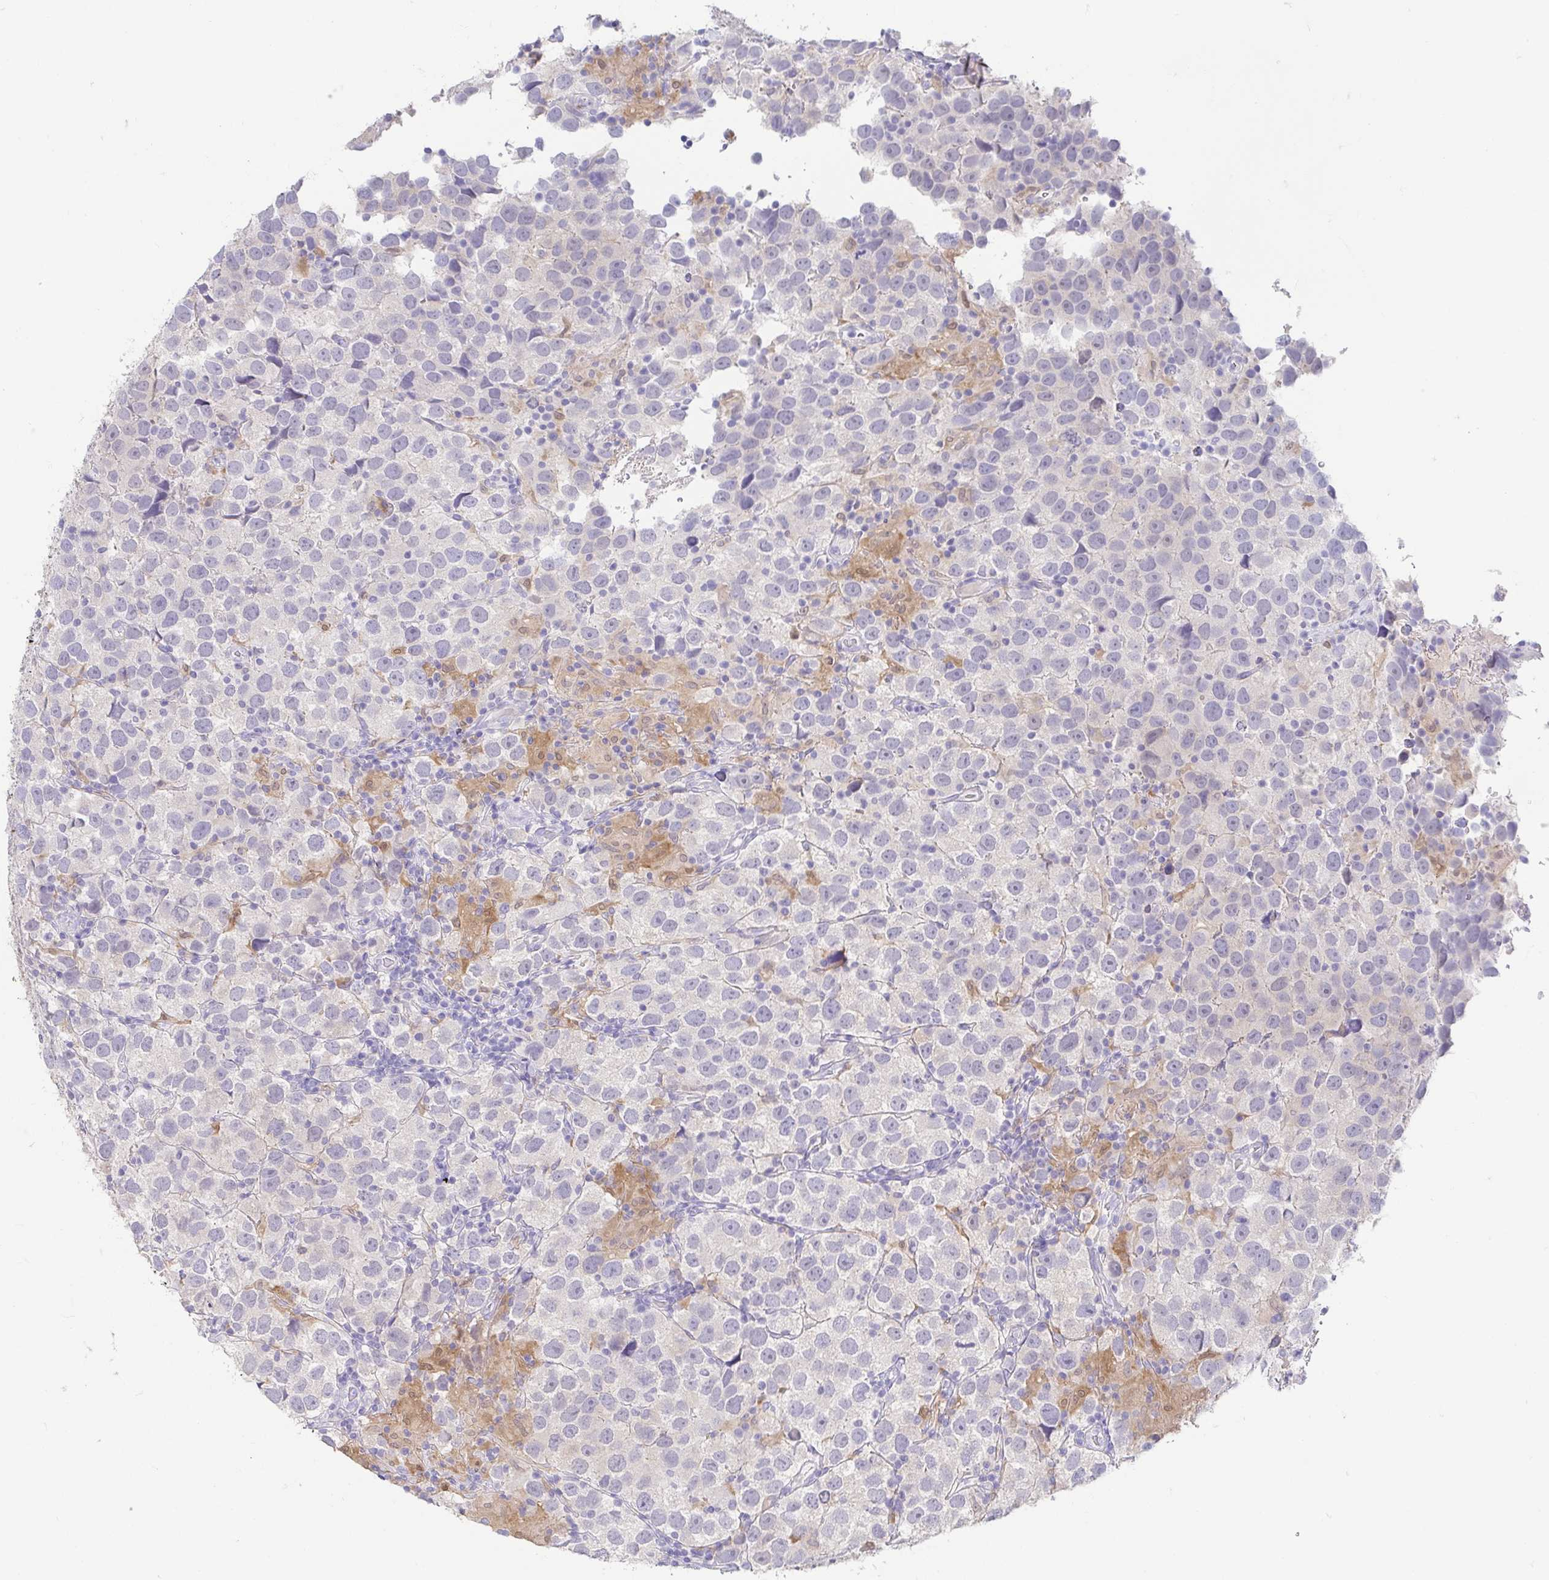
{"staining": {"intensity": "negative", "quantity": "none", "location": "none"}, "tissue": "testis cancer", "cell_type": "Tumor cells", "image_type": "cancer", "snomed": [{"axis": "morphology", "description": "Seminoma, NOS"}, {"axis": "topography", "description": "Testis"}], "caption": "IHC of human testis cancer (seminoma) exhibits no positivity in tumor cells. Nuclei are stained in blue.", "gene": "FABP3", "patient": {"sex": "male", "age": 26}}